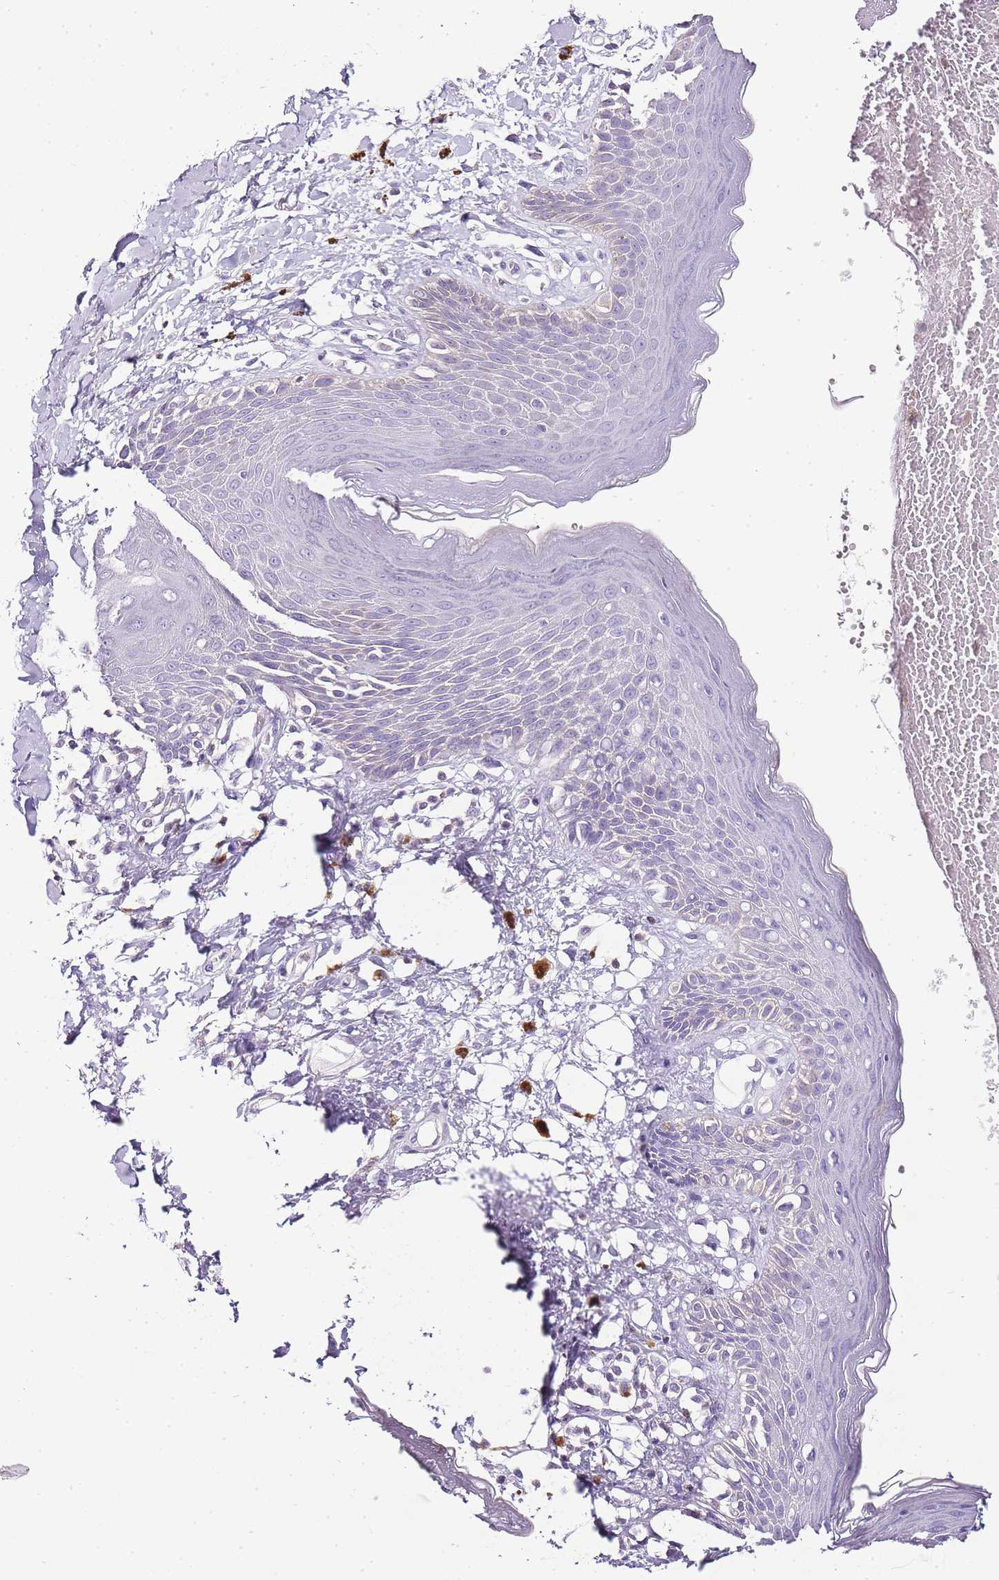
{"staining": {"intensity": "weak", "quantity": "25%-75%", "location": "cytoplasmic/membranous"}, "tissue": "skin", "cell_type": "Epidermal cells", "image_type": "normal", "snomed": [{"axis": "morphology", "description": "Normal tissue, NOS"}, {"axis": "topography", "description": "Anal"}], "caption": "This histopathology image shows immunohistochemistry staining of normal skin, with low weak cytoplasmic/membranous positivity in approximately 25%-75% of epidermal cells.", "gene": "ZBP1", "patient": {"sex": "female", "age": 78}}